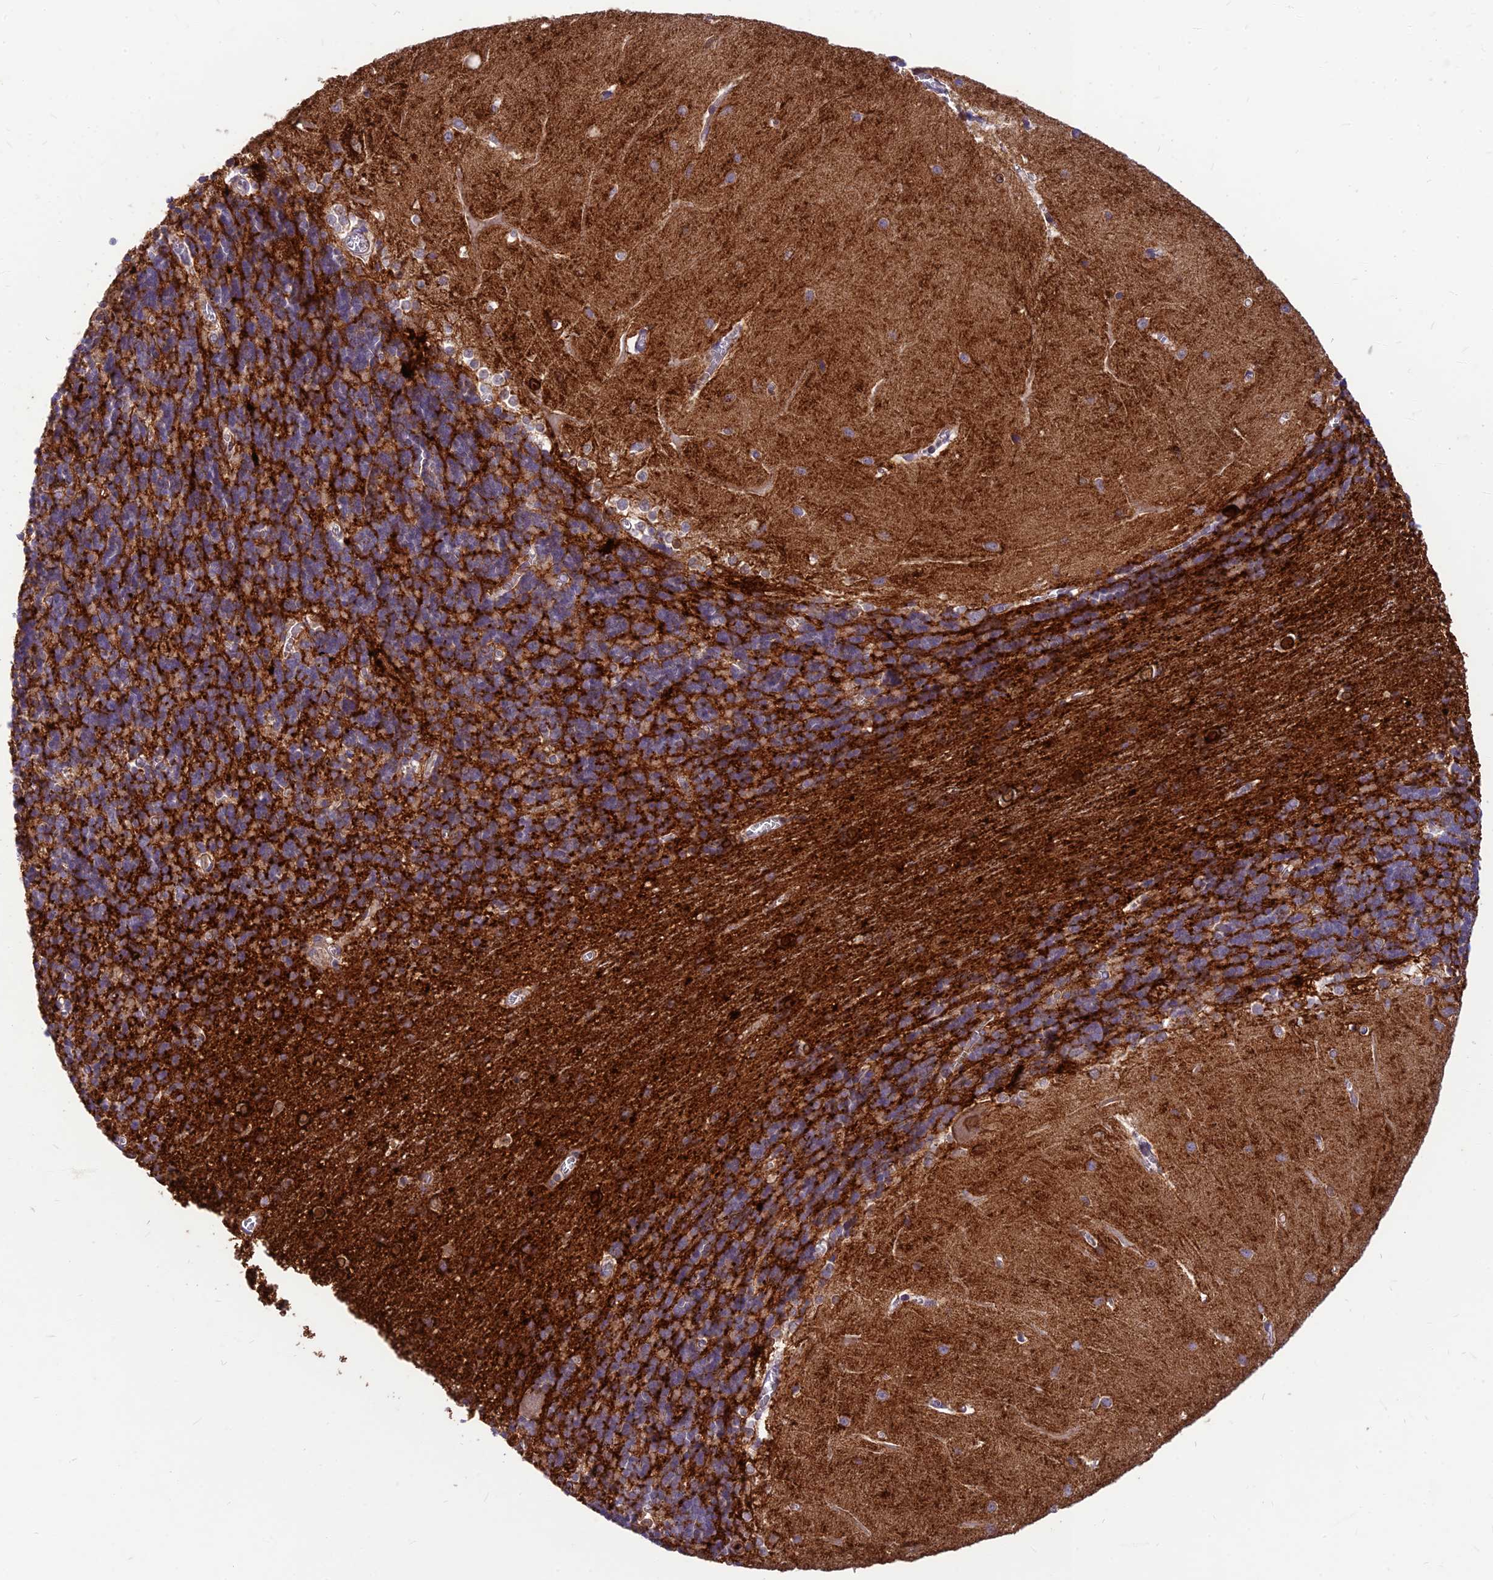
{"staining": {"intensity": "strong", "quantity": "<25%", "location": "cytoplasmic/membranous"}, "tissue": "cerebellum", "cell_type": "Cells in granular layer", "image_type": "normal", "snomed": [{"axis": "morphology", "description": "Normal tissue, NOS"}, {"axis": "topography", "description": "Cerebellum"}], "caption": "IHC (DAB (3,3'-diaminobenzidine)) staining of normal human cerebellum exhibits strong cytoplasmic/membranous protein positivity in approximately <25% of cells in granular layer.", "gene": "ST8SIA5", "patient": {"sex": "male", "age": 37}}